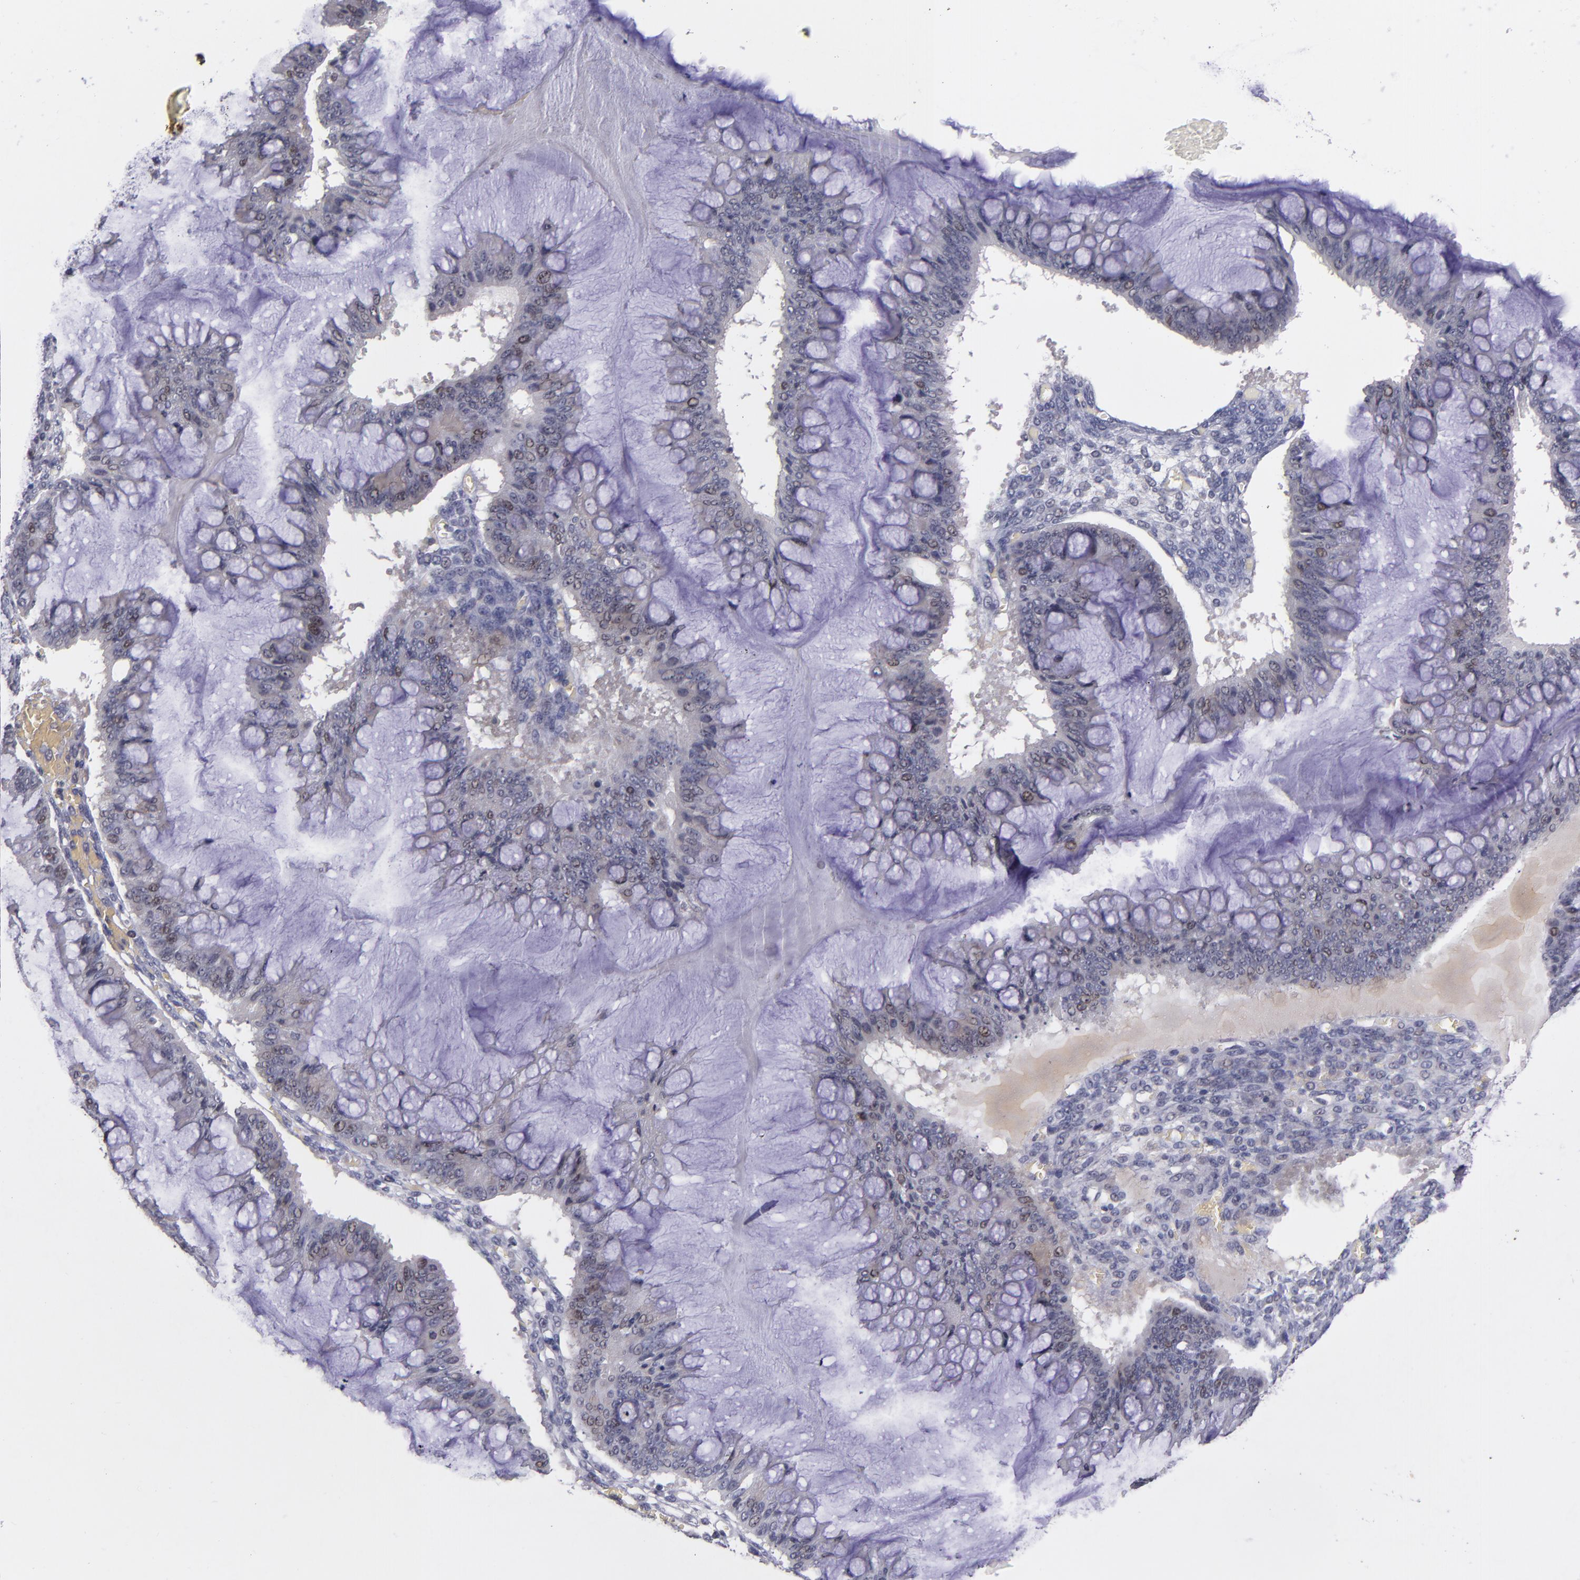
{"staining": {"intensity": "weak", "quantity": "<25%", "location": "nuclear"}, "tissue": "ovarian cancer", "cell_type": "Tumor cells", "image_type": "cancer", "snomed": [{"axis": "morphology", "description": "Cystadenocarcinoma, mucinous, NOS"}, {"axis": "topography", "description": "Ovary"}], "caption": "IHC photomicrograph of neoplastic tissue: ovarian mucinous cystadenocarcinoma stained with DAB (3,3'-diaminobenzidine) demonstrates no significant protein expression in tumor cells.", "gene": "CDC7", "patient": {"sex": "female", "age": 73}}